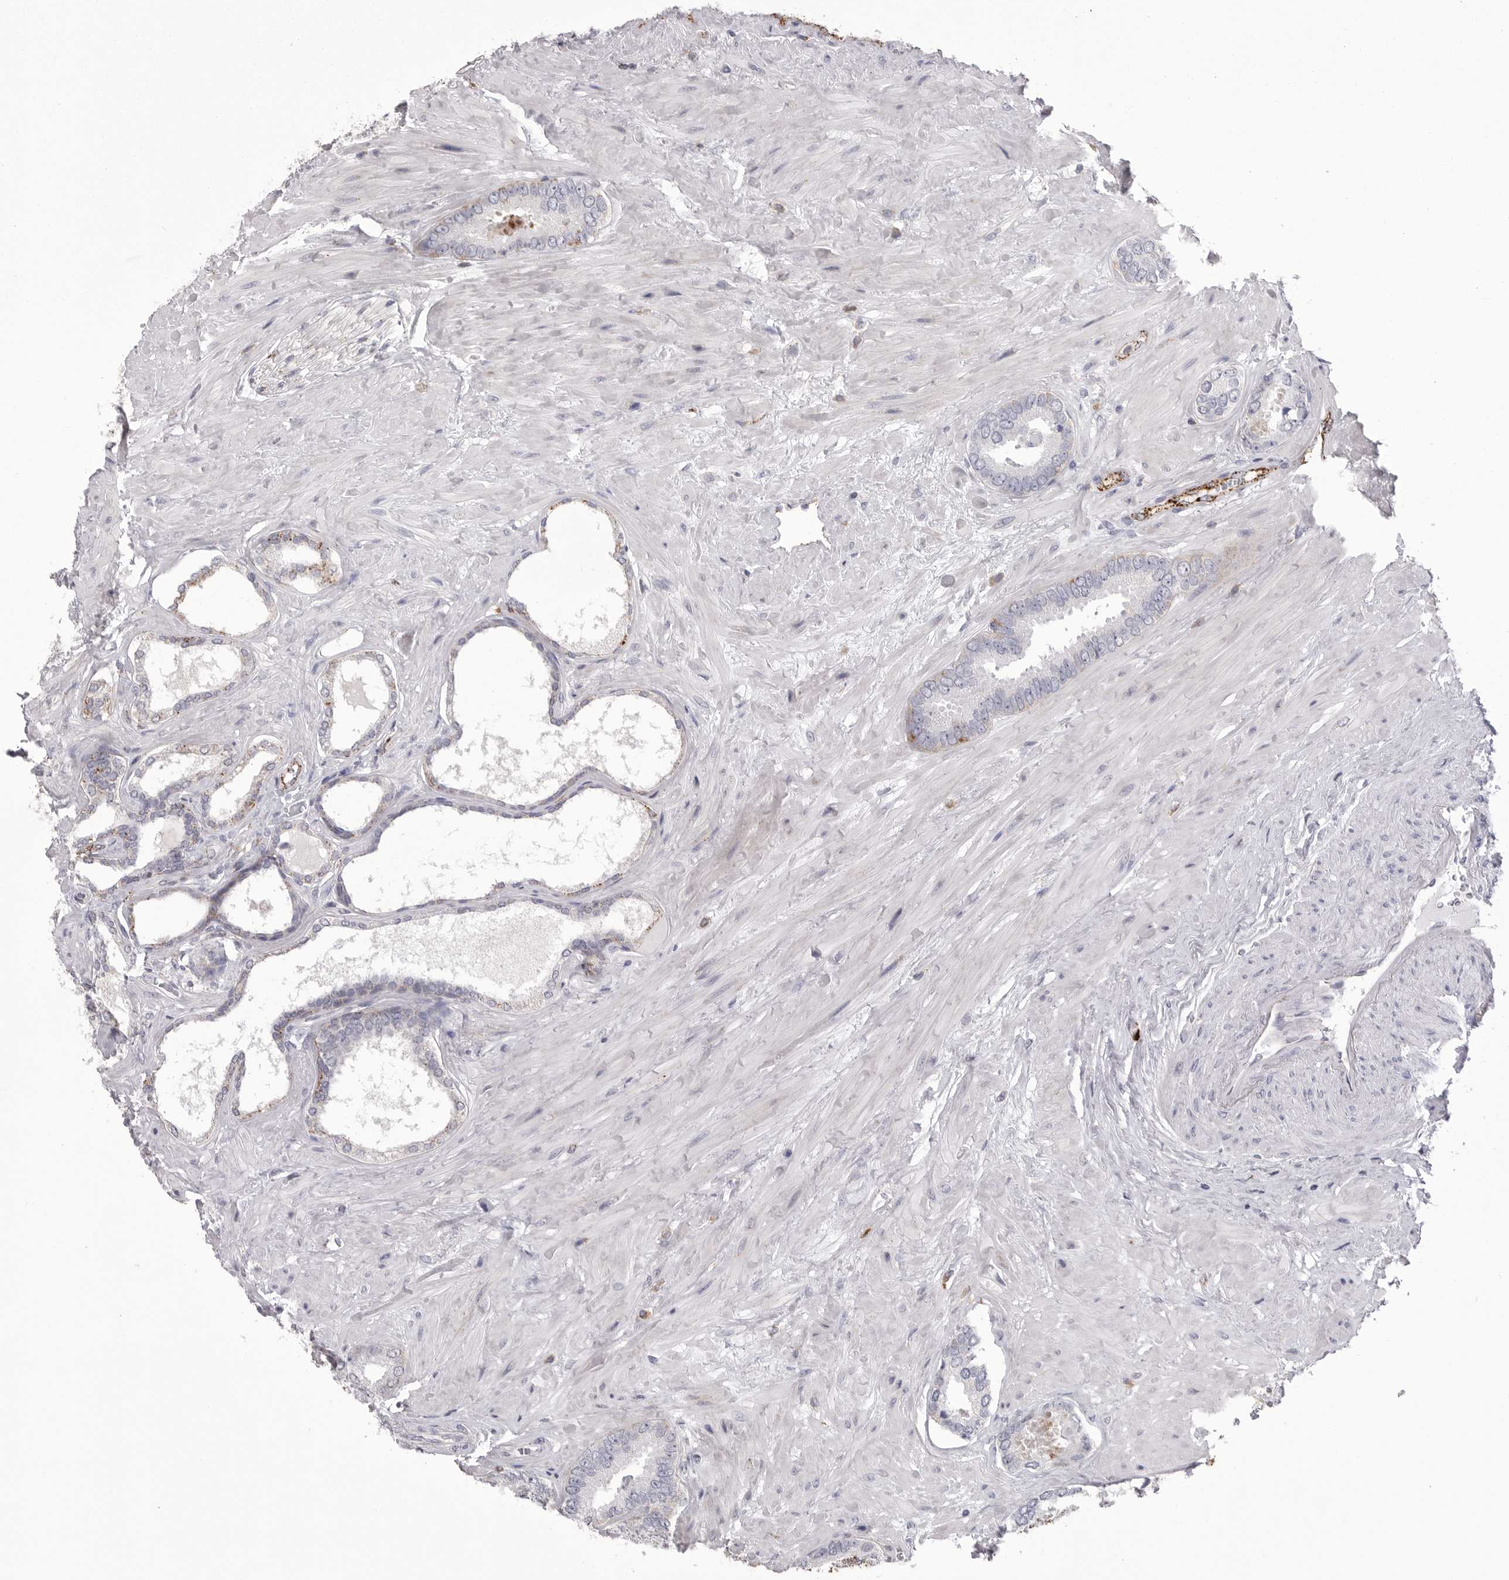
{"staining": {"intensity": "negative", "quantity": "none", "location": "none"}, "tissue": "prostate cancer", "cell_type": "Tumor cells", "image_type": "cancer", "snomed": [{"axis": "morphology", "description": "Adenocarcinoma, Low grade"}, {"axis": "topography", "description": "Prostate"}], "caption": "Prostate cancer (adenocarcinoma (low-grade)) was stained to show a protein in brown. There is no significant positivity in tumor cells.", "gene": "PSPN", "patient": {"sex": "male", "age": 71}}